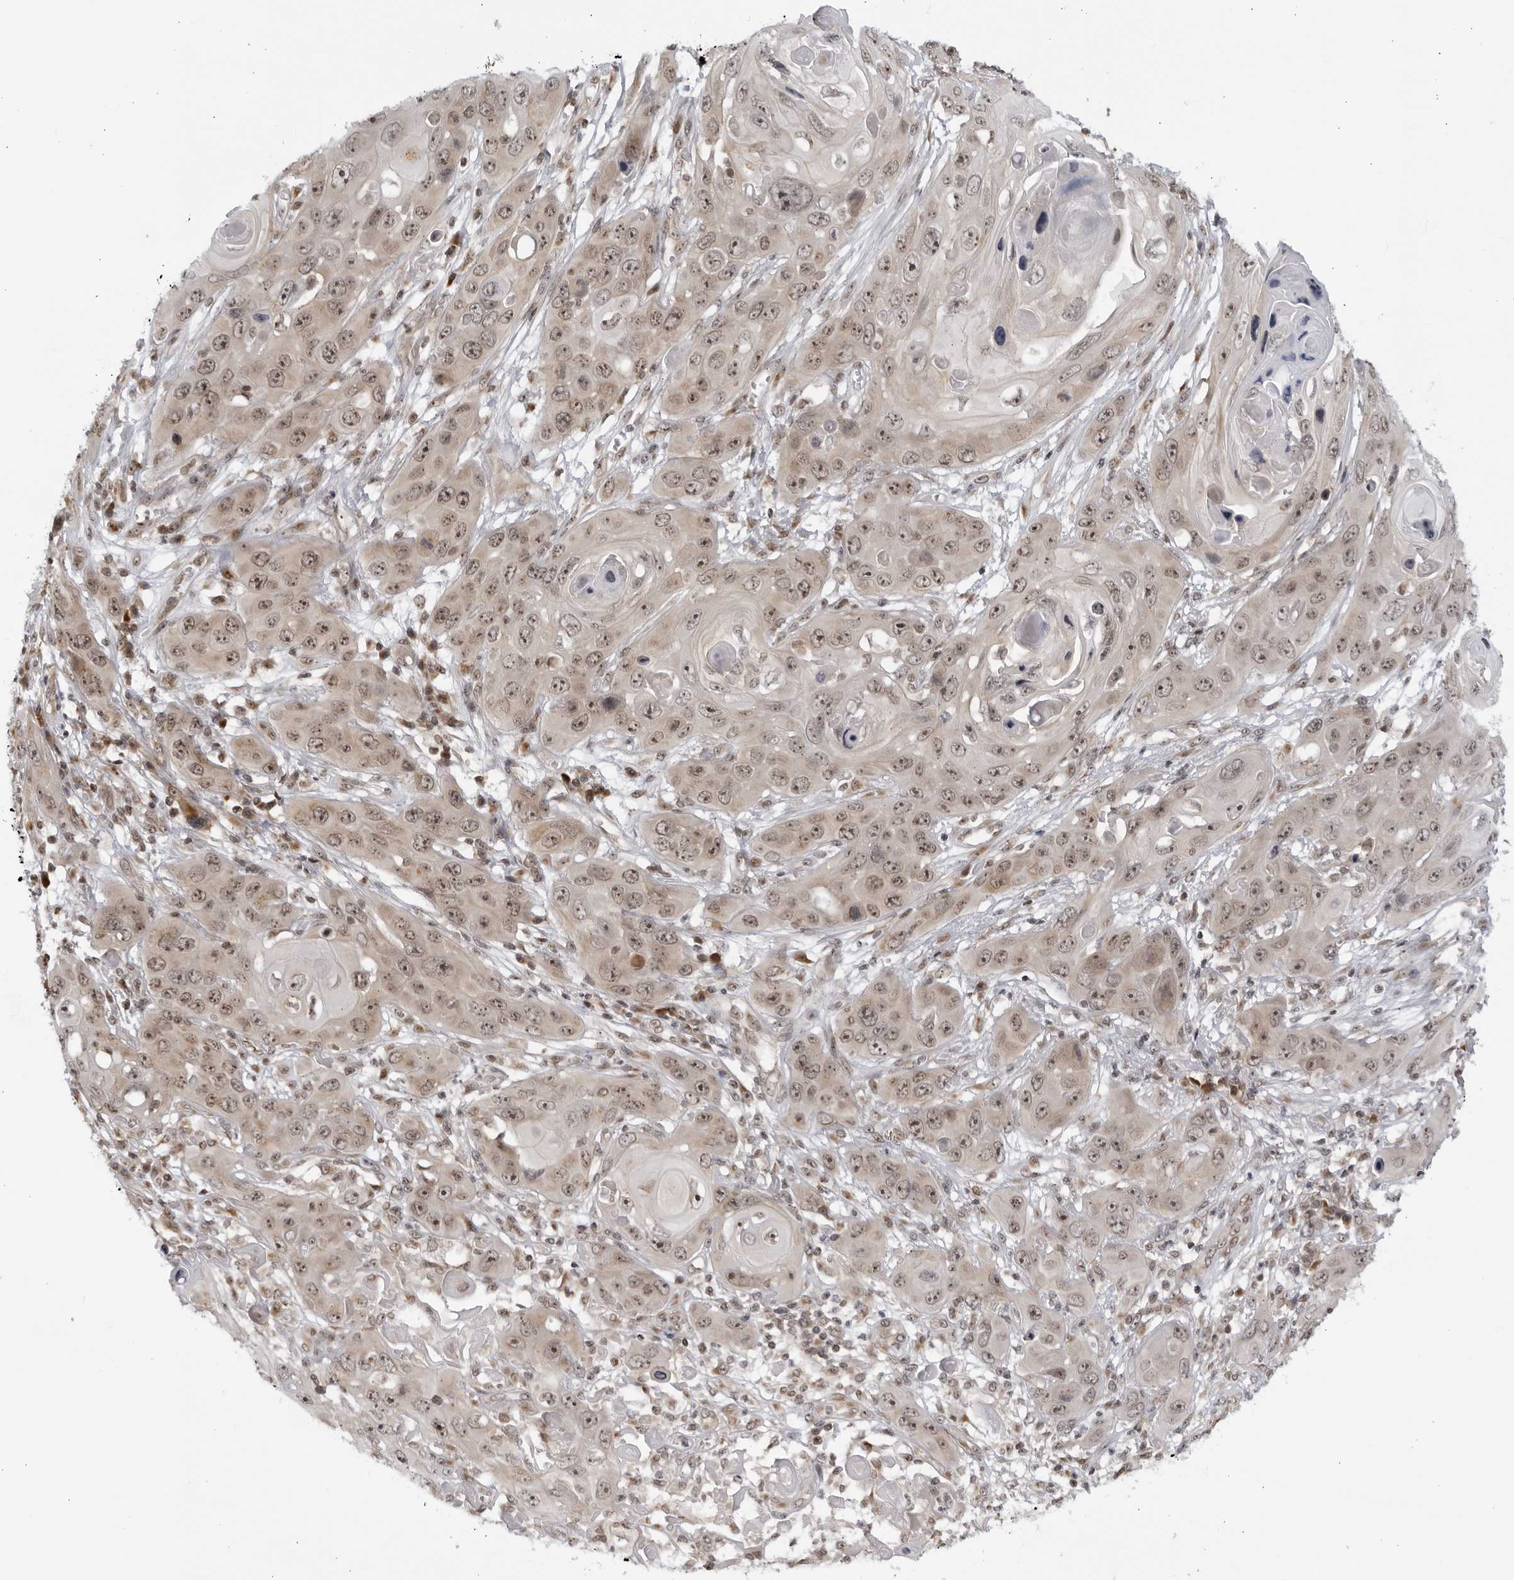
{"staining": {"intensity": "moderate", "quantity": ">75%", "location": "cytoplasmic/membranous,nuclear"}, "tissue": "skin cancer", "cell_type": "Tumor cells", "image_type": "cancer", "snomed": [{"axis": "morphology", "description": "Squamous cell carcinoma, NOS"}, {"axis": "topography", "description": "Skin"}], "caption": "A brown stain highlights moderate cytoplasmic/membranous and nuclear positivity of a protein in human skin cancer (squamous cell carcinoma) tumor cells.", "gene": "RASGEF1C", "patient": {"sex": "male", "age": 55}}